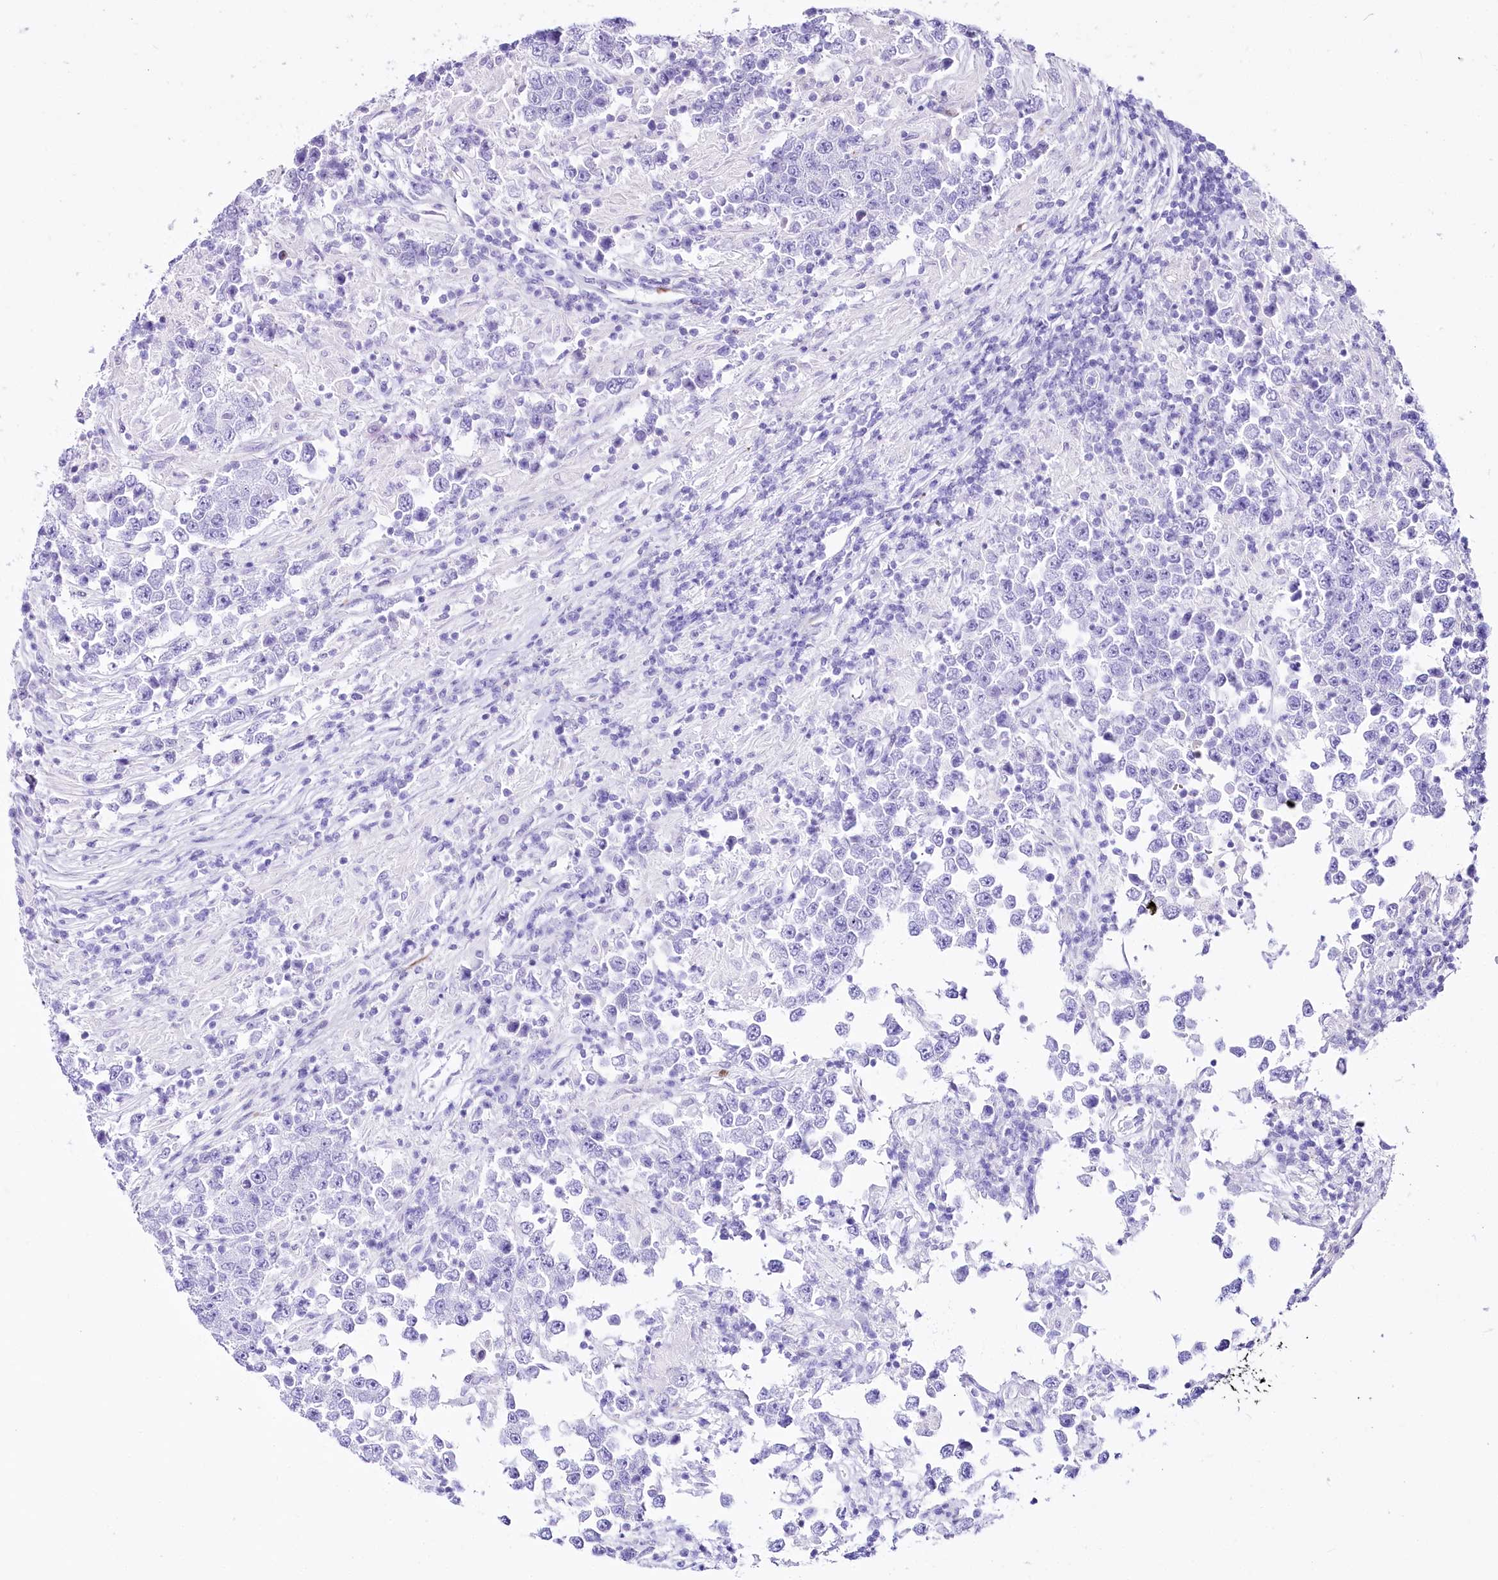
{"staining": {"intensity": "negative", "quantity": "none", "location": "none"}, "tissue": "testis cancer", "cell_type": "Tumor cells", "image_type": "cancer", "snomed": [{"axis": "morphology", "description": "Normal tissue, NOS"}, {"axis": "morphology", "description": "Urothelial carcinoma, High grade"}, {"axis": "morphology", "description": "Seminoma, NOS"}, {"axis": "morphology", "description": "Carcinoma, Embryonal, NOS"}, {"axis": "topography", "description": "Urinary bladder"}, {"axis": "topography", "description": "Testis"}], "caption": "Tumor cells show no significant positivity in testis embryonal carcinoma.", "gene": "PTMS", "patient": {"sex": "male", "age": 41}}